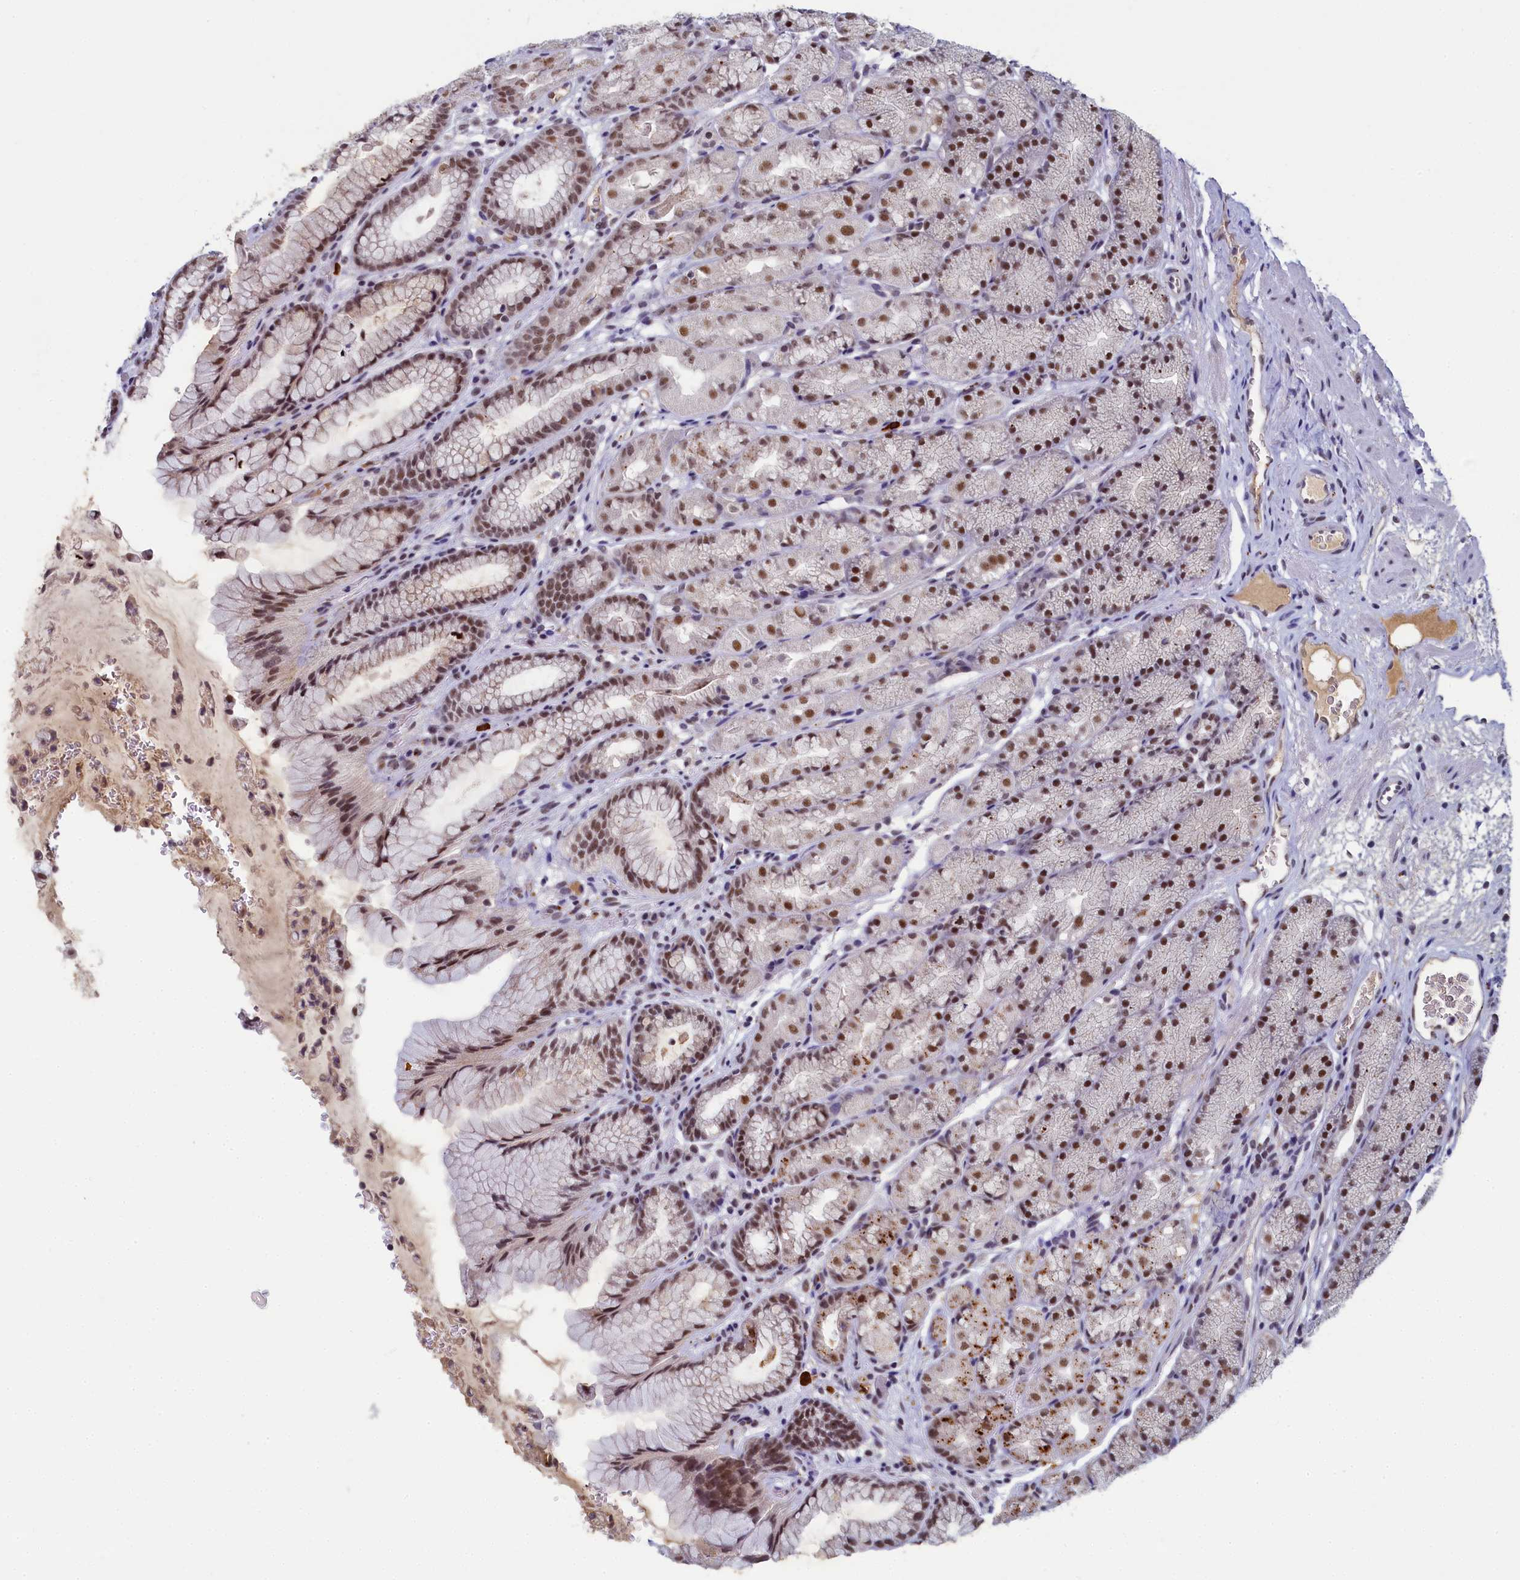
{"staining": {"intensity": "moderate", "quantity": ">75%", "location": "nuclear"}, "tissue": "stomach", "cell_type": "Glandular cells", "image_type": "normal", "snomed": [{"axis": "morphology", "description": "Normal tissue, NOS"}, {"axis": "topography", "description": "Stomach"}], "caption": "This photomicrograph exhibits immunohistochemistry (IHC) staining of benign stomach, with medium moderate nuclear positivity in approximately >75% of glandular cells.", "gene": "INTS14", "patient": {"sex": "male", "age": 63}}